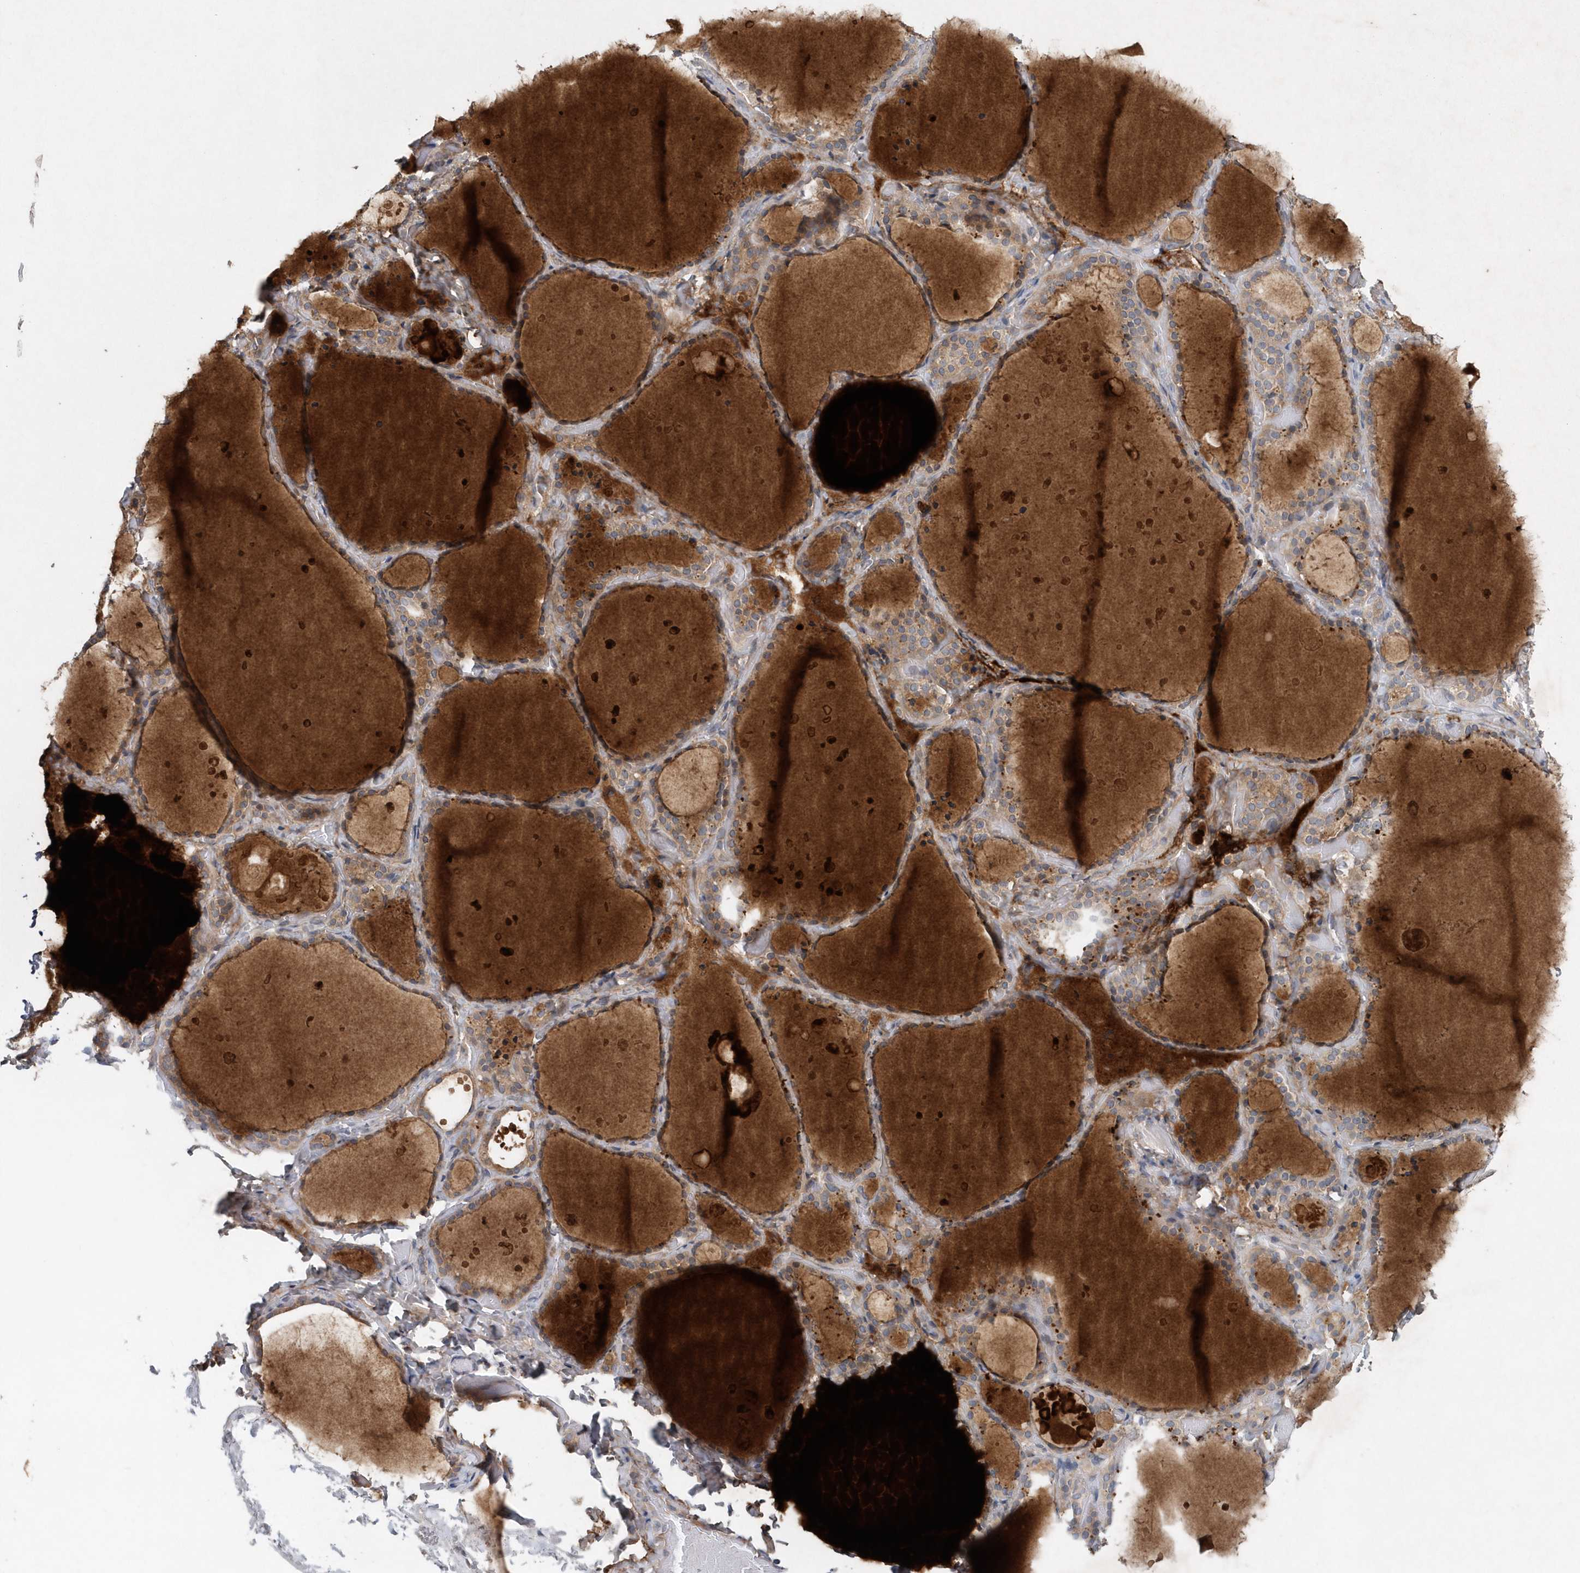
{"staining": {"intensity": "weak", "quantity": ">75%", "location": "cytoplasmic/membranous"}, "tissue": "thyroid gland", "cell_type": "Glandular cells", "image_type": "normal", "snomed": [{"axis": "morphology", "description": "Normal tissue, NOS"}, {"axis": "topography", "description": "Thyroid gland"}], "caption": "A brown stain highlights weak cytoplasmic/membranous positivity of a protein in glandular cells of normal thyroid gland.", "gene": "P2RY10", "patient": {"sex": "female", "age": 44}}